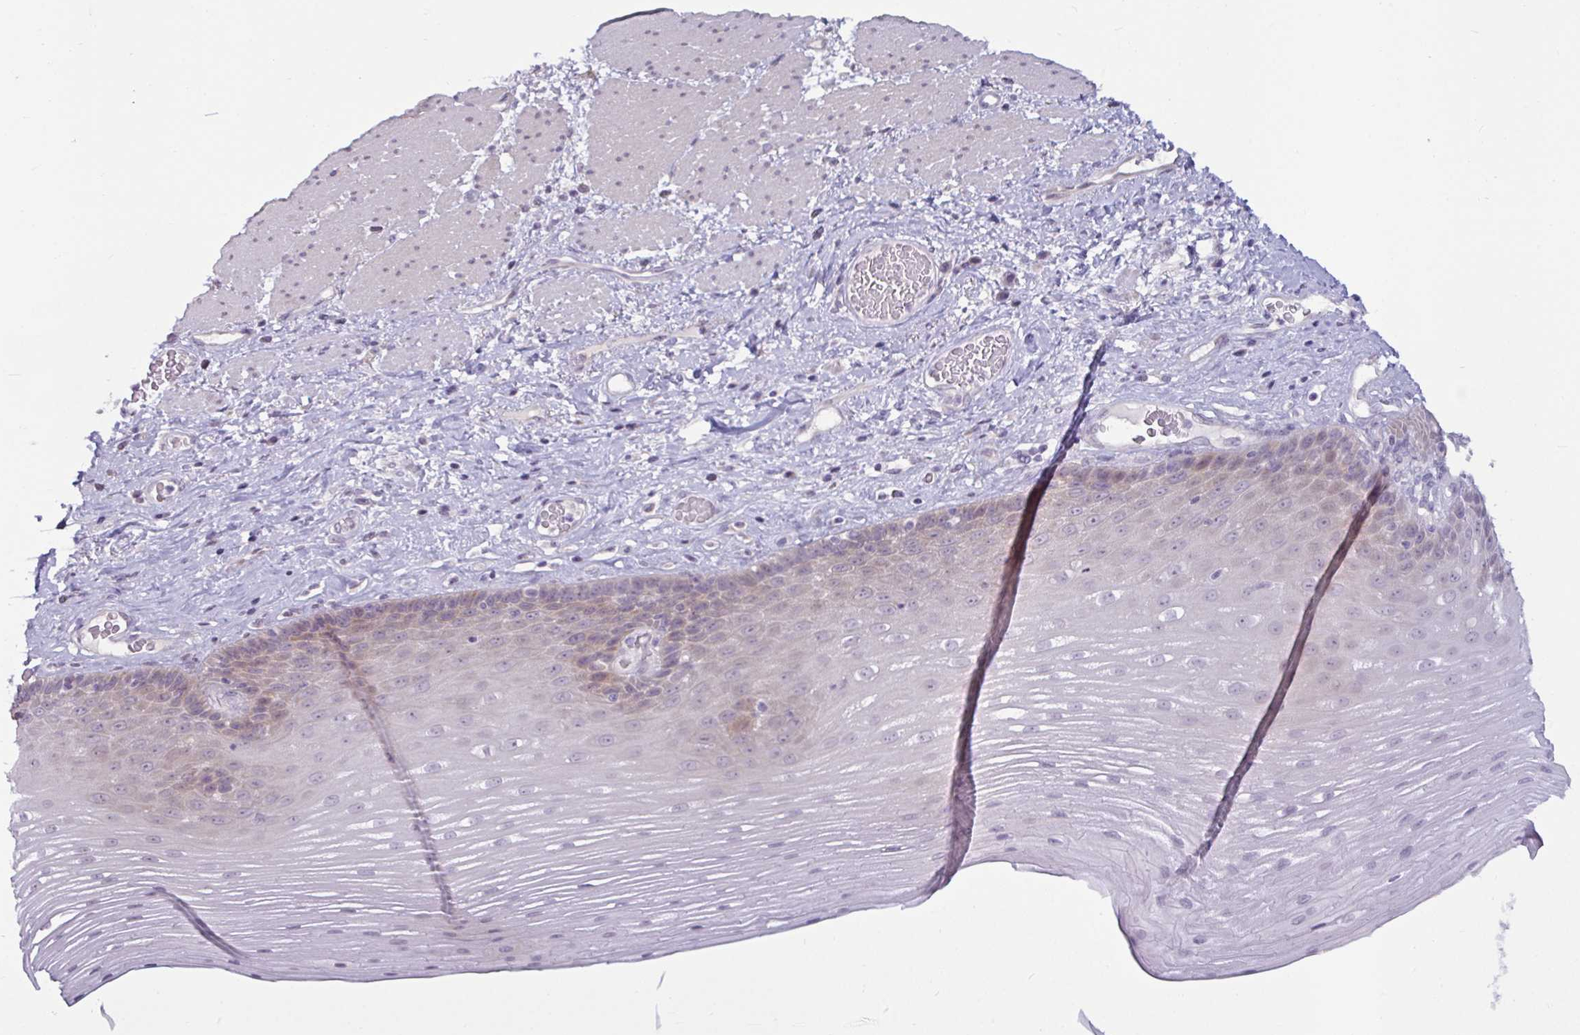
{"staining": {"intensity": "weak", "quantity": "<25%", "location": "nuclear"}, "tissue": "esophagus", "cell_type": "Squamous epithelial cells", "image_type": "normal", "snomed": [{"axis": "morphology", "description": "Normal tissue, NOS"}, {"axis": "topography", "description": "Esophagus"}], "caption": "The photomicrograph demonstrates no significant positivity in squamous epithelial cells of esophagus.", "gene": "GSTM1", "patient": {"sex": "male", "age": 62}}